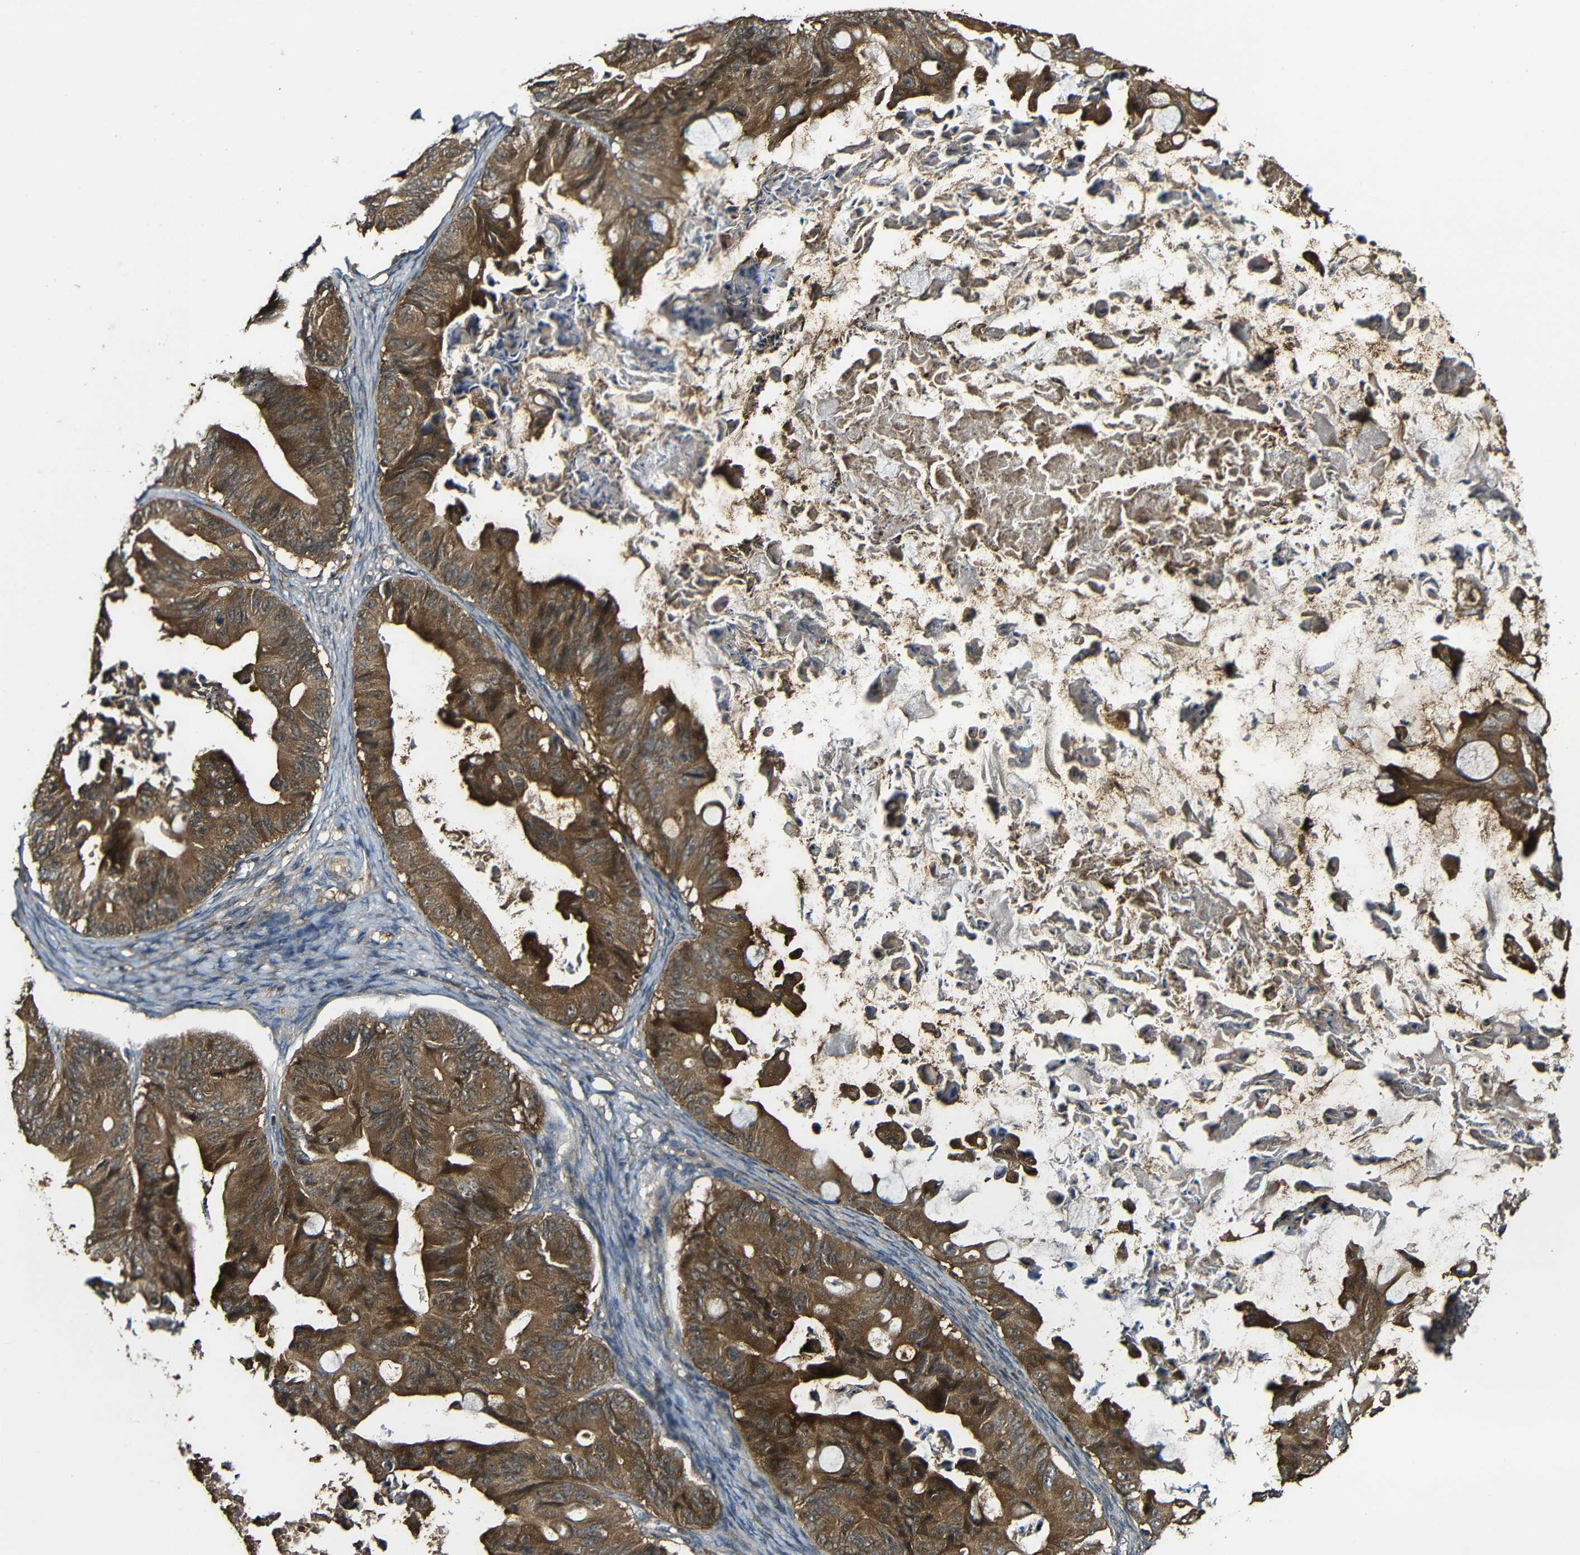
{"staining": {"intensity": "strong", "quantity": ">75%", "location": "cytoplasmic/membranous"}, "tissue": "ovarian cancer", "cell_type": "Tumor cells", "image_type": "cancer", "snomed": [{"axis": "morphology", "description": "Cystadenocarcinoma, mucinous, NOS"}, {"axis": "topography", "description": "Ovary"}], "caption": "Tumor cells reveal high levels of strong cytoplasmic/membranous expression in about >75% of cells in human ovarian cancer. The staining is performed using DAB (3,3'-diaminobenzidine) brown chromogen to label protein expression. The nuclei are counter-stained blue using hematoxylin.", "gene": "CASP8", "patient": {"sex": "female", "age": 37}}